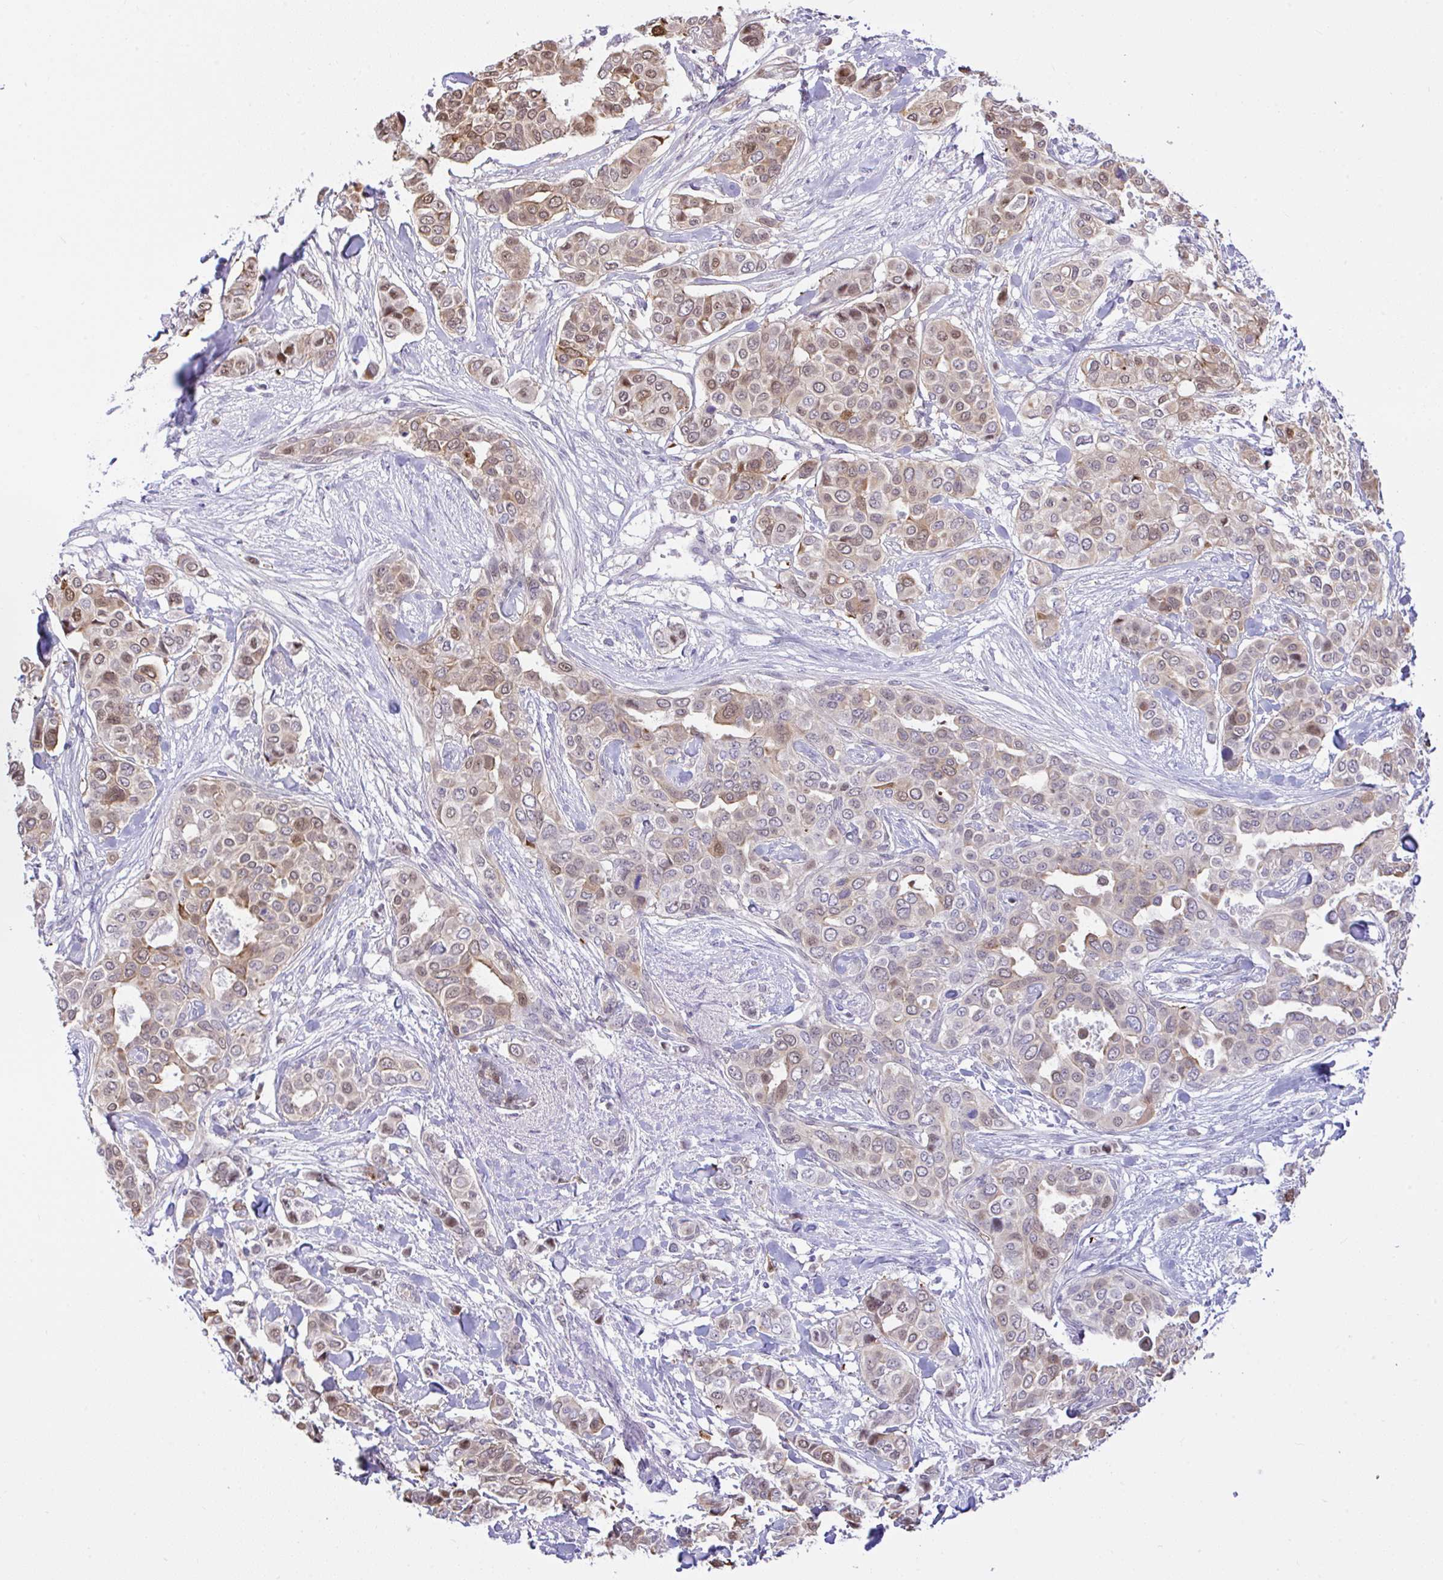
{"staining": {"intensity": "weak", "quantity": ">75%", "location": "cytoplasmic/membranous,nuclear"}, "tissue": "breast cancer", "cell_type": "Tumor cells", "image_type": "cancer", "snomed": [{"axis": "morphology", "description": "Lobular carcinoma"}, {"axis": "topography", "description": "Breast"}], "caption": "Protein positivity by immunohistochemistry displays weak cytoplasmic/membranous and nuclear expression in about >75% of tumor cells in lobular carcinoma (breast). The staining was performed using DAB, with brown indicating positive protein expression. Nuclei are stained blue with hematoxylin.", "gene": "ZNF485", "patient": {"sex": "female", "age": 51}}